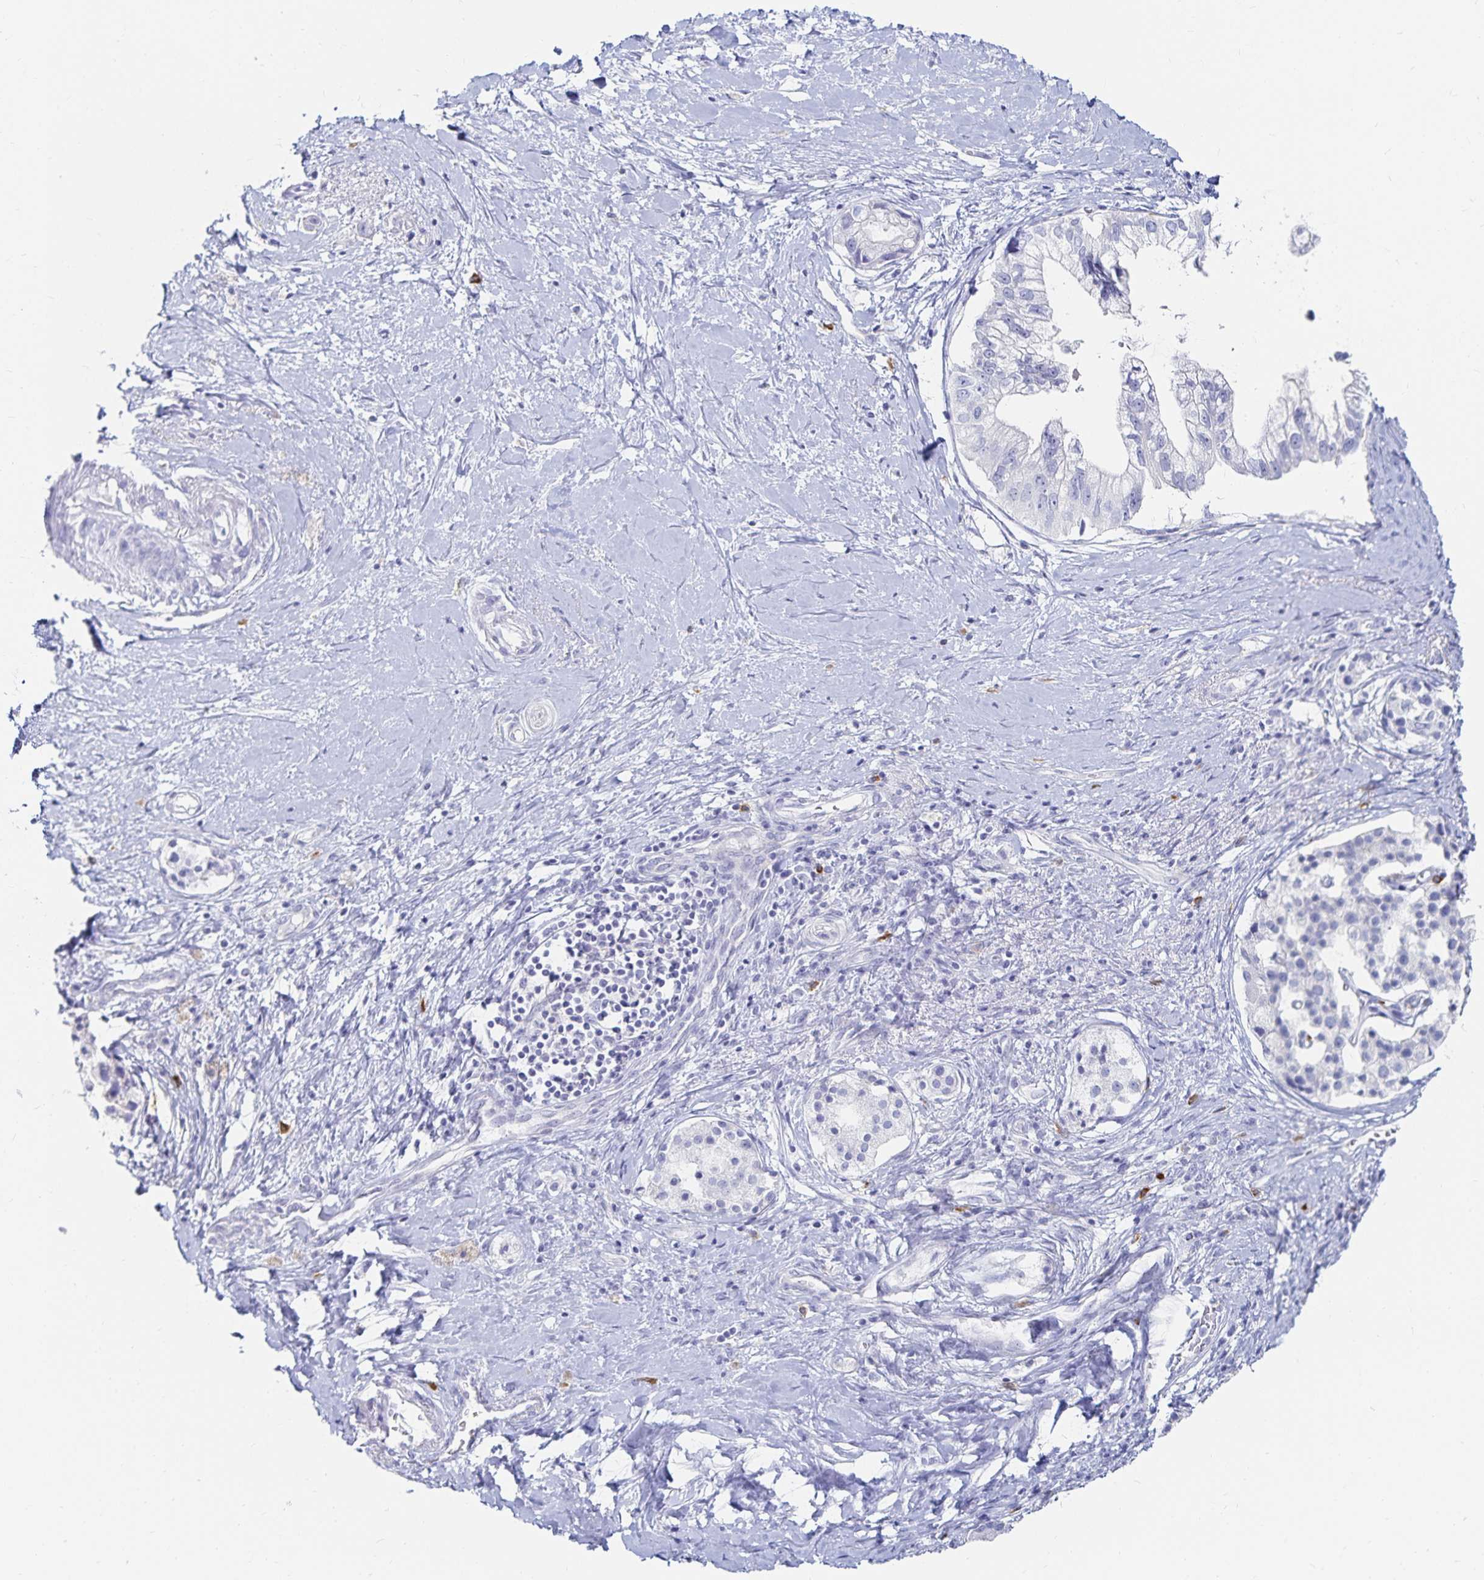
{"staining": {"intensity": "negative", "quantity": "none", "location": "none"}, "tissue": "pancreatic cancer", "cell_type": "Tumor cells", "image_type": "cancer", "snomed": [{"axis": "morphology", "description": "Adenocarcinoma, NOS"}, {"axis": "topography", "description": "Pancreas"}], "caption": "Immunohistochemistry (IHC) photomicrograph of neoplastic tissue: adenocarcinoma (pancreatic) stained with DAB (3,3'-diaminobenzidine) demonstrates no significant protein positivity in tumor cells.", "gene": "TNIP1", "patient": {"sex": "male", "age": 70}}